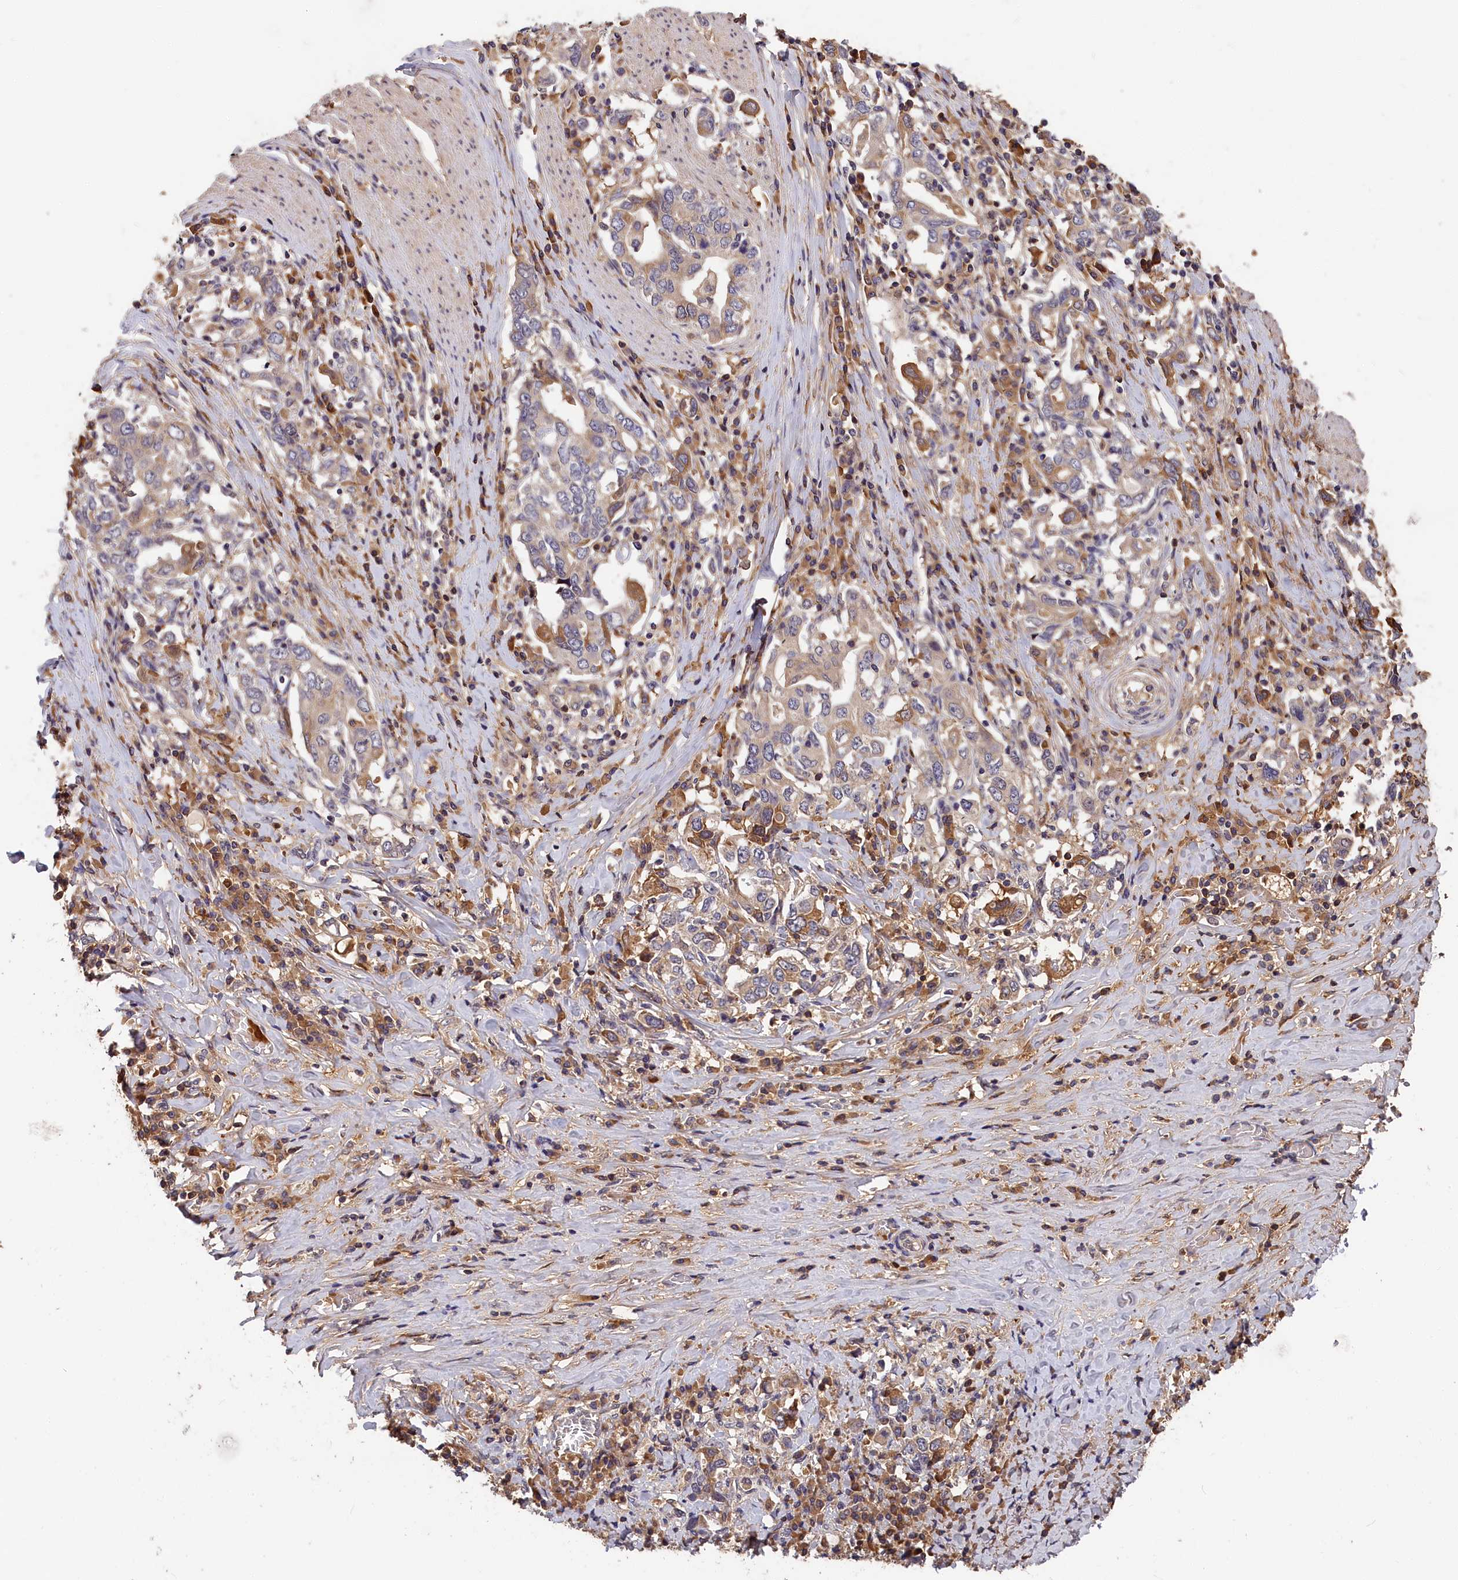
{"staining": {"intensity": "weak", "quantity": "25%-75%", "location": "cytoplasmic/membranous"}, "tissue": "stomach cancer", "cell_type": "Tumor cells", "image_type": "cancer", "snomed": [{"axis": "morphology", "description": "Adenocarcinoma, NOS"}, {"axis": "topography", "description": "Stomach, upper"}, {"axis": "topography", "description": "Stomach"}], "caption": "Protein staining of adenocarcinoma (stomach) tissue shows weak cytoplasmic/membranous staining in about 25%-75% of tumor cells. Nuclei are stained in blue.", "gene": "ITIH1", "patient": {"sex": "male", "age": 62}}